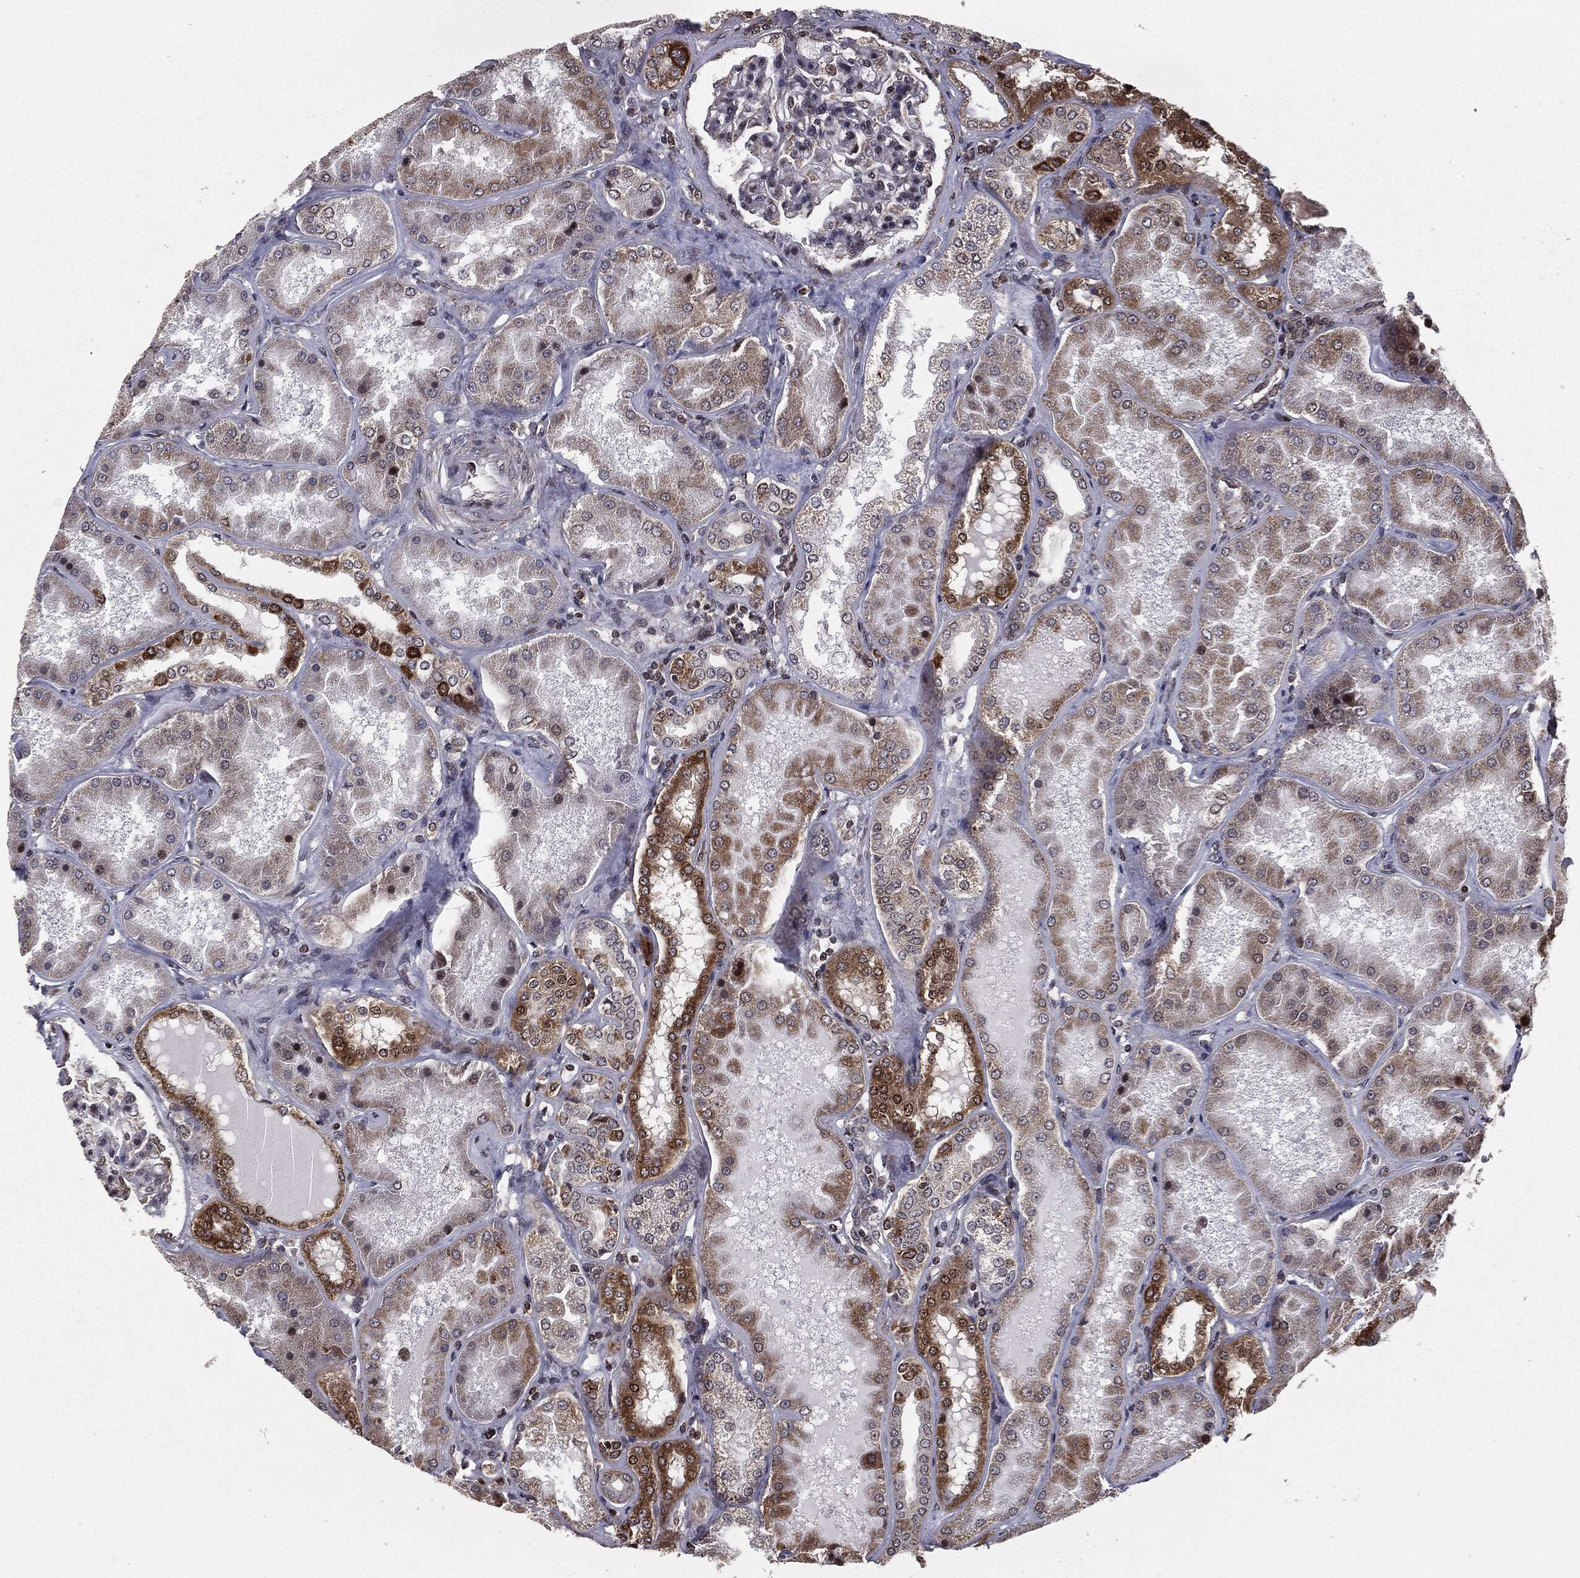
{"staining": {"intensity": "moderate", "quantity": "<25%", "location": "cytoplasmic/membranous"}, "tissue": "kidney", "cell_type": "Cells in glomeruli", "image_type": "normal", "snomed": [{"axis": "morphology", "description": "Normal tissue, NOS"}, {"axis": "topography", "description": "Kidney"}], "caption": "About <25% of cells in glomeruli in benign human kidney demonstrate moderate cytoplasmic/membranous protein staining as visualized by brown immunohistochemical staining.", "gene": "CHCHD2", "patient": {"sex": "female", "age": 56}}